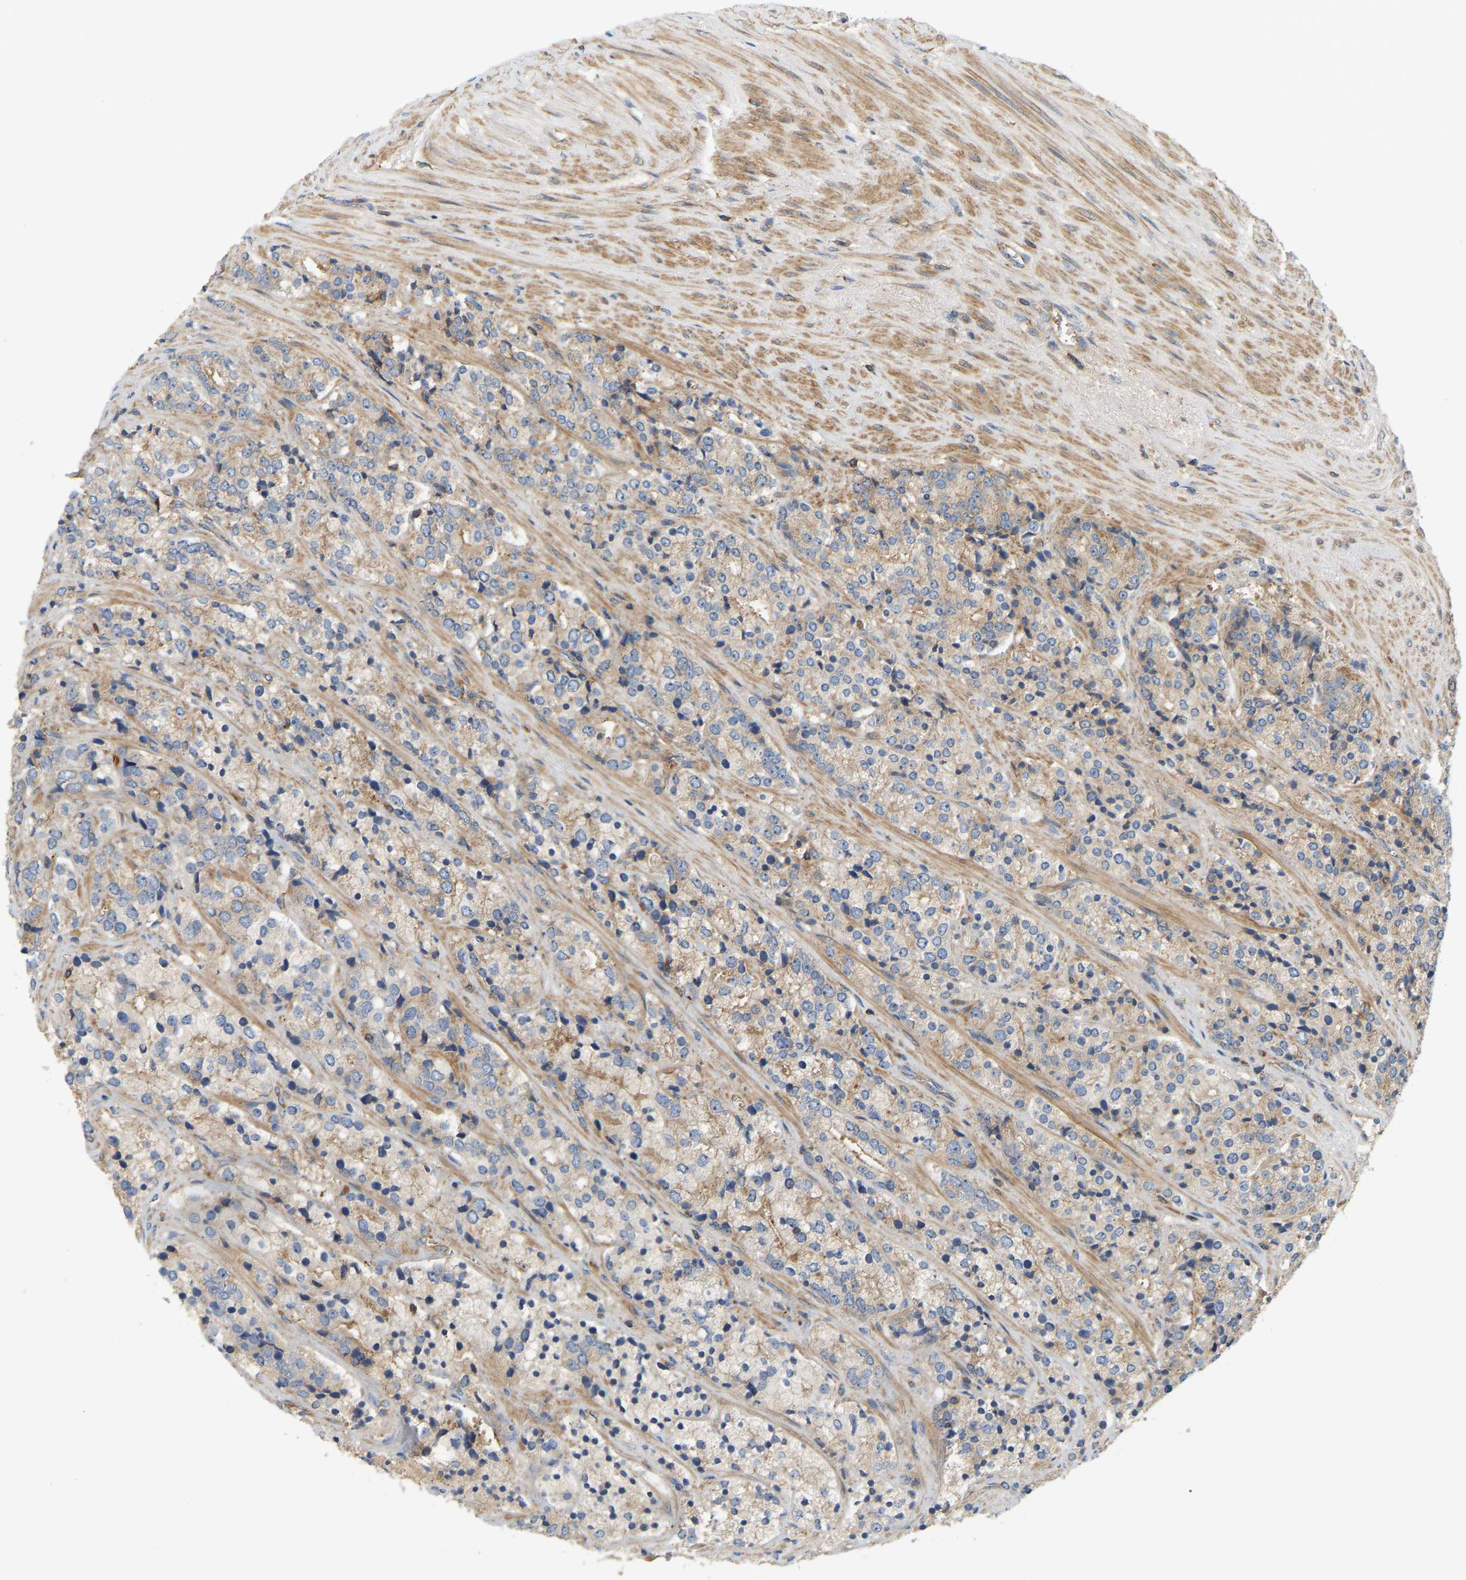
{"staining": {"intensity": "moderate", "quantity": "25%-75%", "location": "cytoplasmic/membranous"}, "tissue": "prostate cancer", "cell_type": "Tumor cells", "image_type": "cancer", "snomed": [{"axis": "morphology", "description": "Adenocarcinoma, High grade"}, {"axis": "topography", "description": "Prostate"}], "caption": "Immunohistochemical staining of human prostate adenocarcinoma (high-grade) reveals medium levels of moderate cytoplasmic/membranous positivity in approximately 25%-75% of tumor cells.", "gene": "AKAP13", "patient": {"sex": "male", "age": 71}}